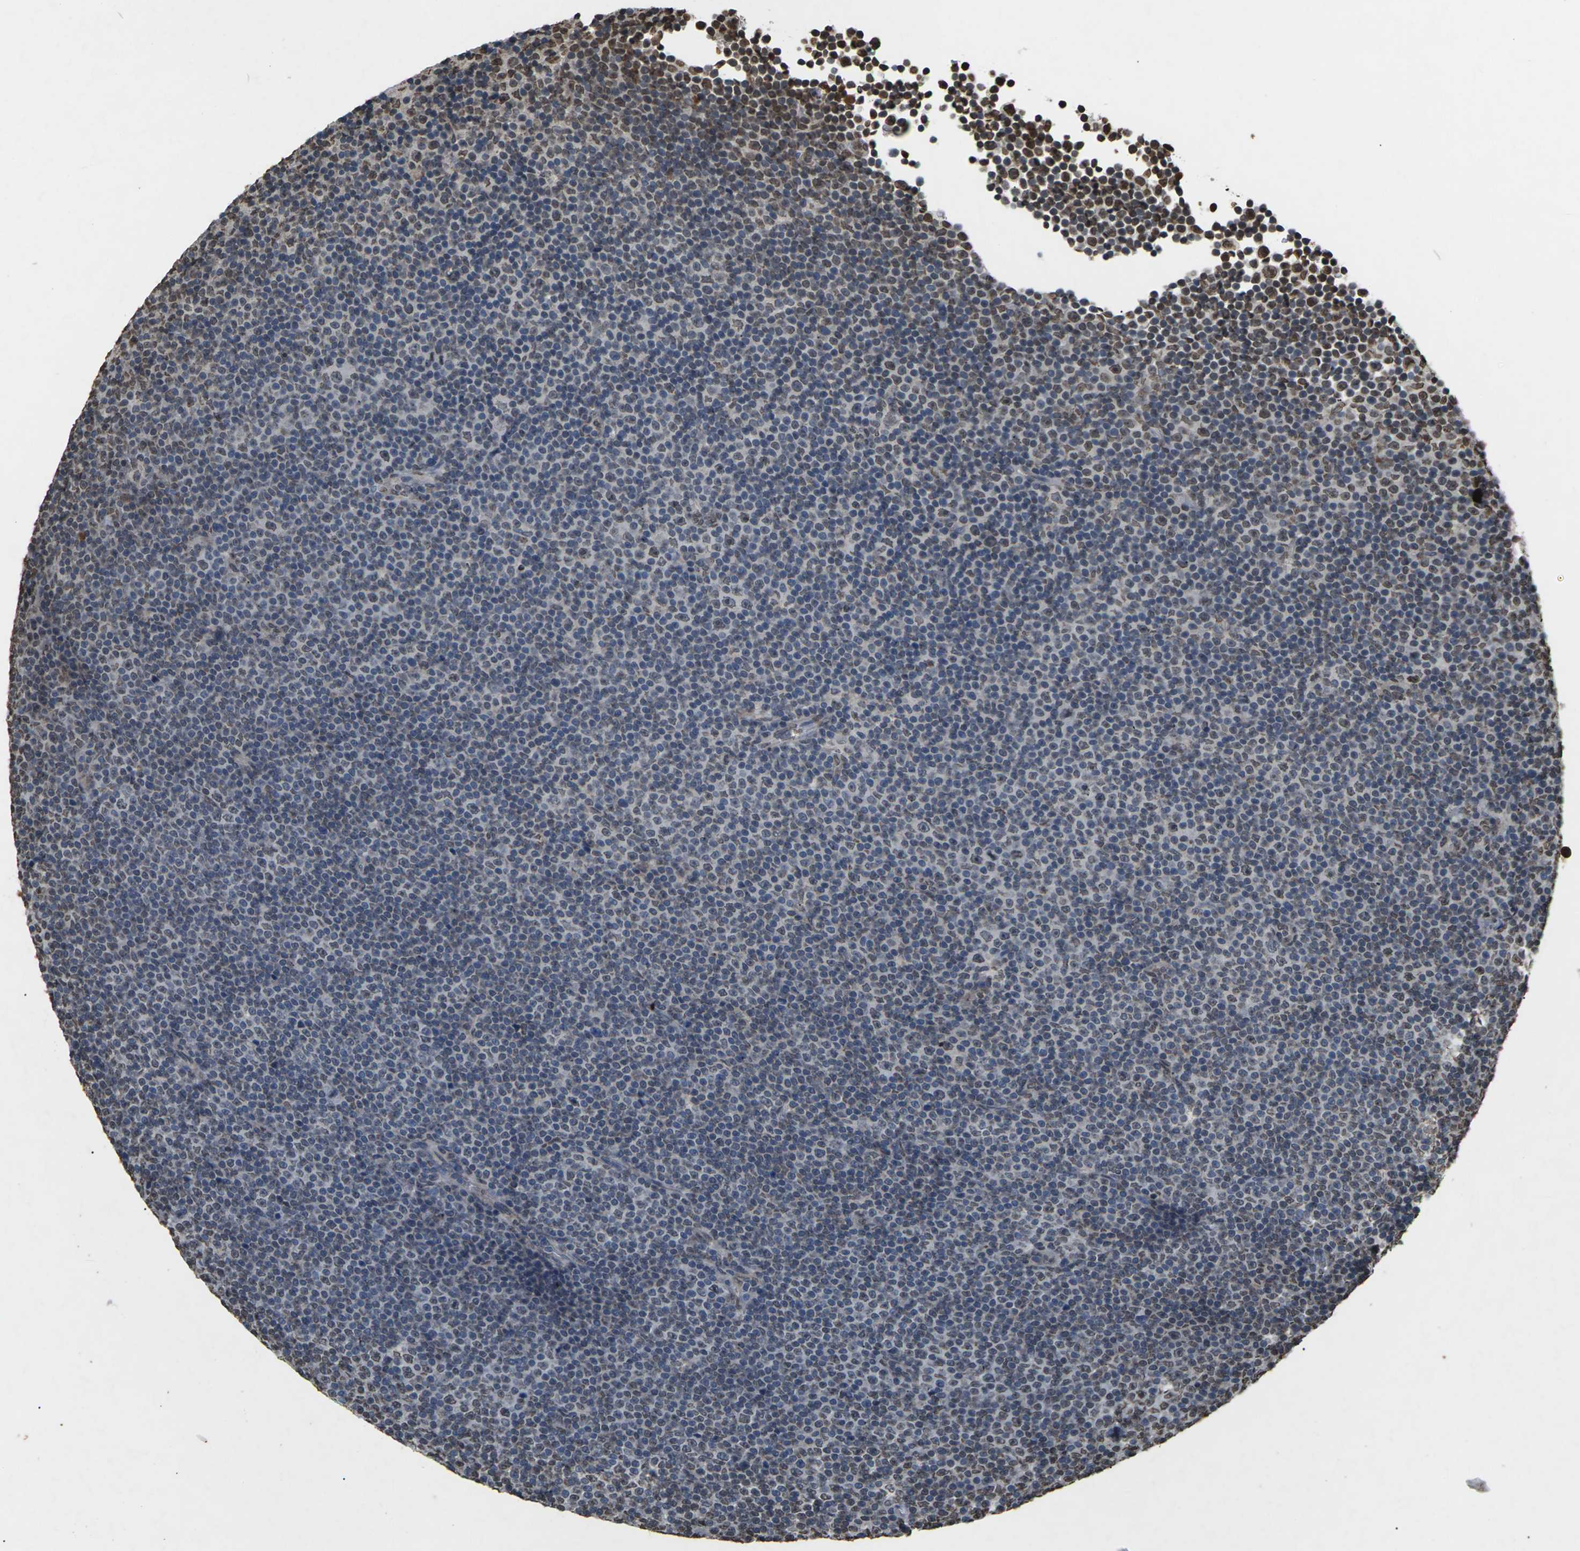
{"staining": {"intensity": "moderate", "quantity": "<25%", "location": "nuclear"}, "tissue": "lymphoma", "cell_type": "Tumor cells", "image_type": "cancer", "snomed": [{"axis": "morphology", "description": "Malignant lymphoma, non-Hodgkin's type, Low grade"}, {"axis": "topography", "description": "Lymph node"}], "caption": "Low-grade malignant lymphoma, non-Hodgkin's type stained with a protein marker shows moderate staining in tumor cells.", "gene": "EMSY", "patient": {"sex": "female", "age": 67}}